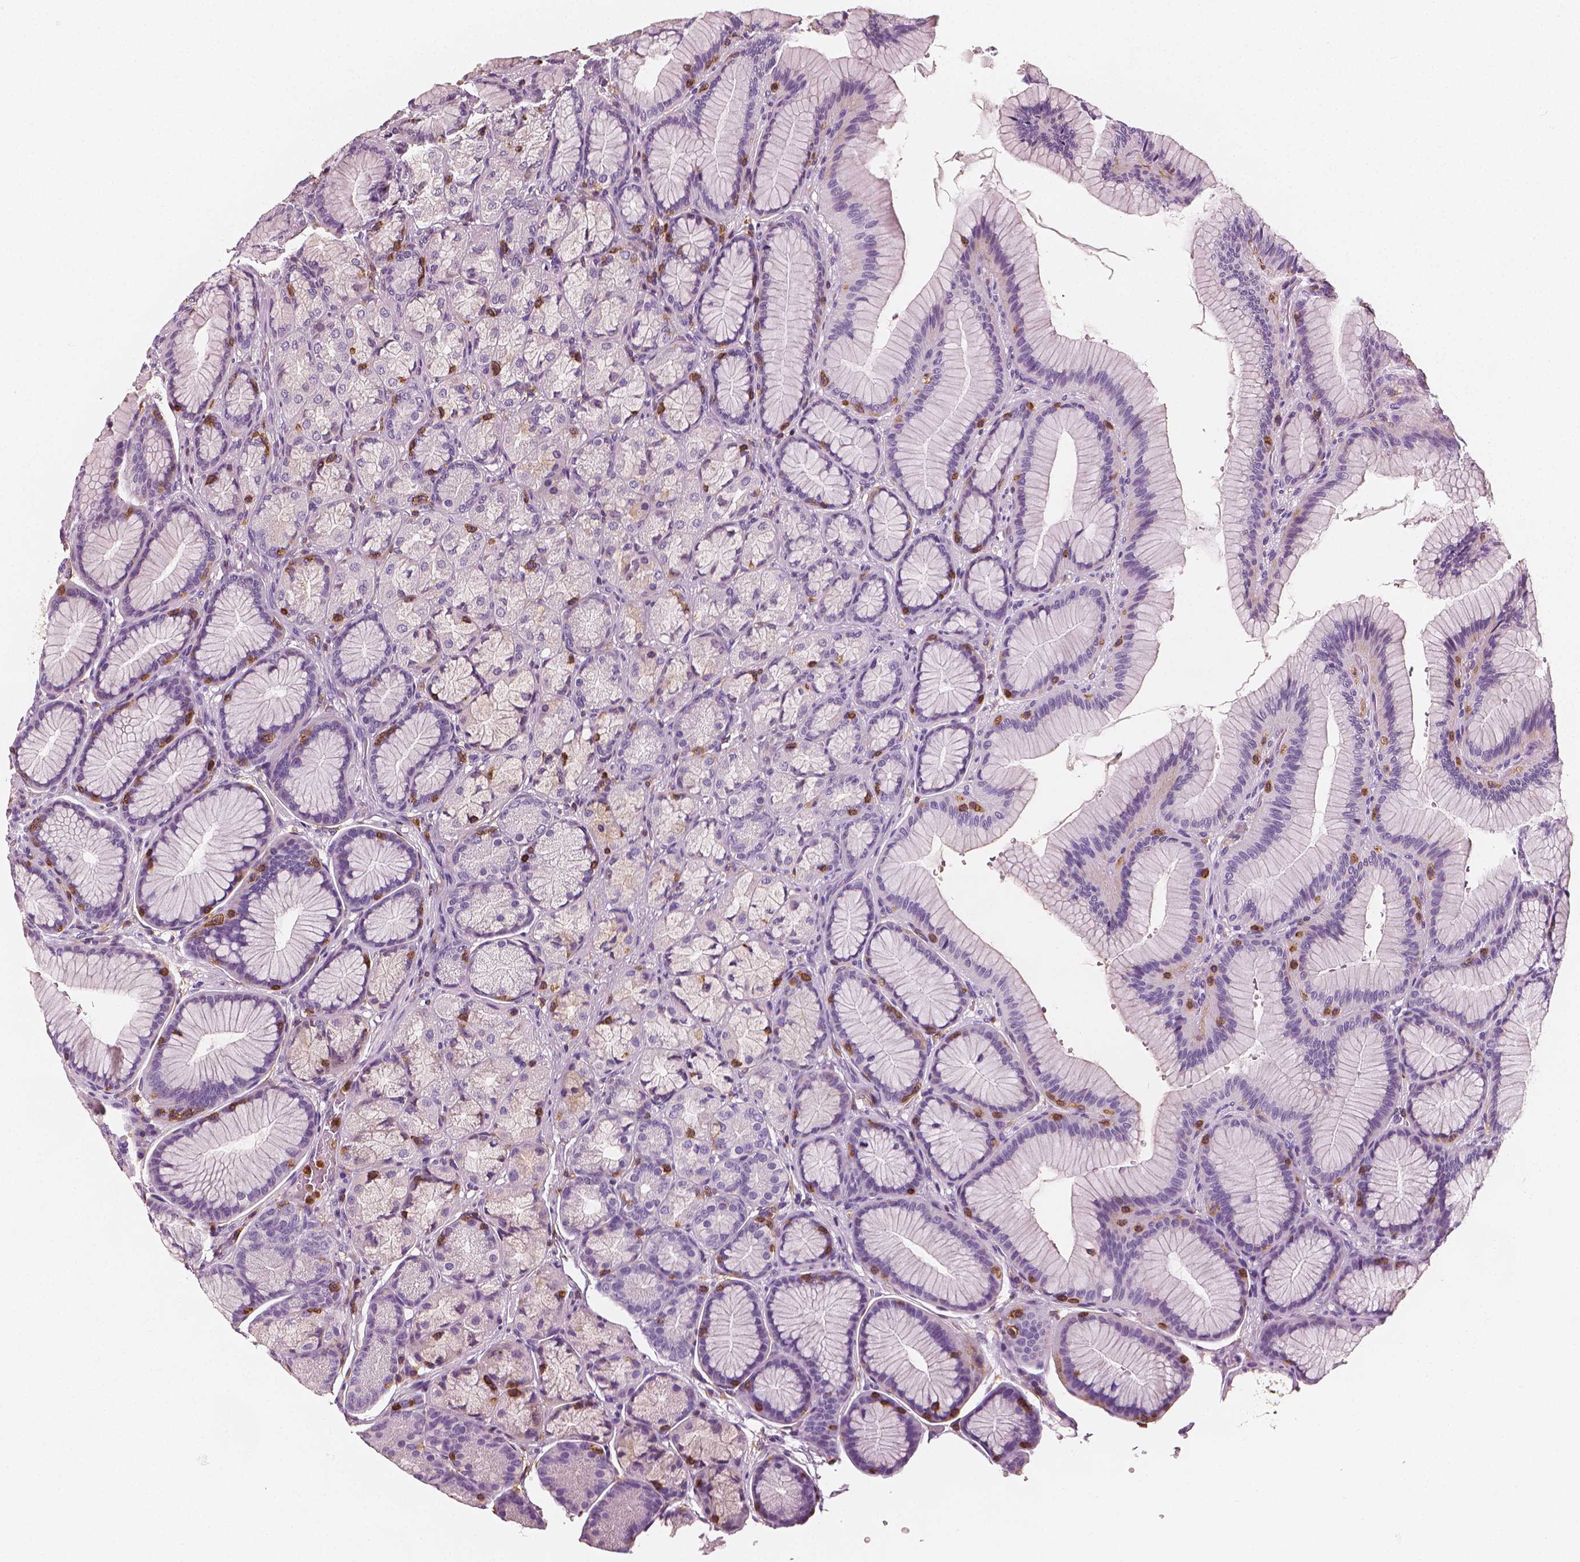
{"staining": {"intensity": "negative", "quantity": "none", "location": "none"}, "tissue": "stomach", "cell_type": "Glandular cells", "image_type": "normal", "snomed": [{"axis": "morphology", "description": "Normal tissue, NOS"}, {"axis": "morphology", "description": "Adenocarcinoma, NOS"}, {"axis": "morphology", "description": "Adenocarcinoma, High grade"}, {"axis": "topography", "description": "Stomach, upper"}, {"axis": "topography", "description": "Stomach"}], "caption": "Immunohistochemistry photomicrograph of unremarkable stomach stained for a protein (brown), which exhibits no expression in glandular cells.", "gene": "PTPRC", "patient": {"sex": "female", "age": 65}}